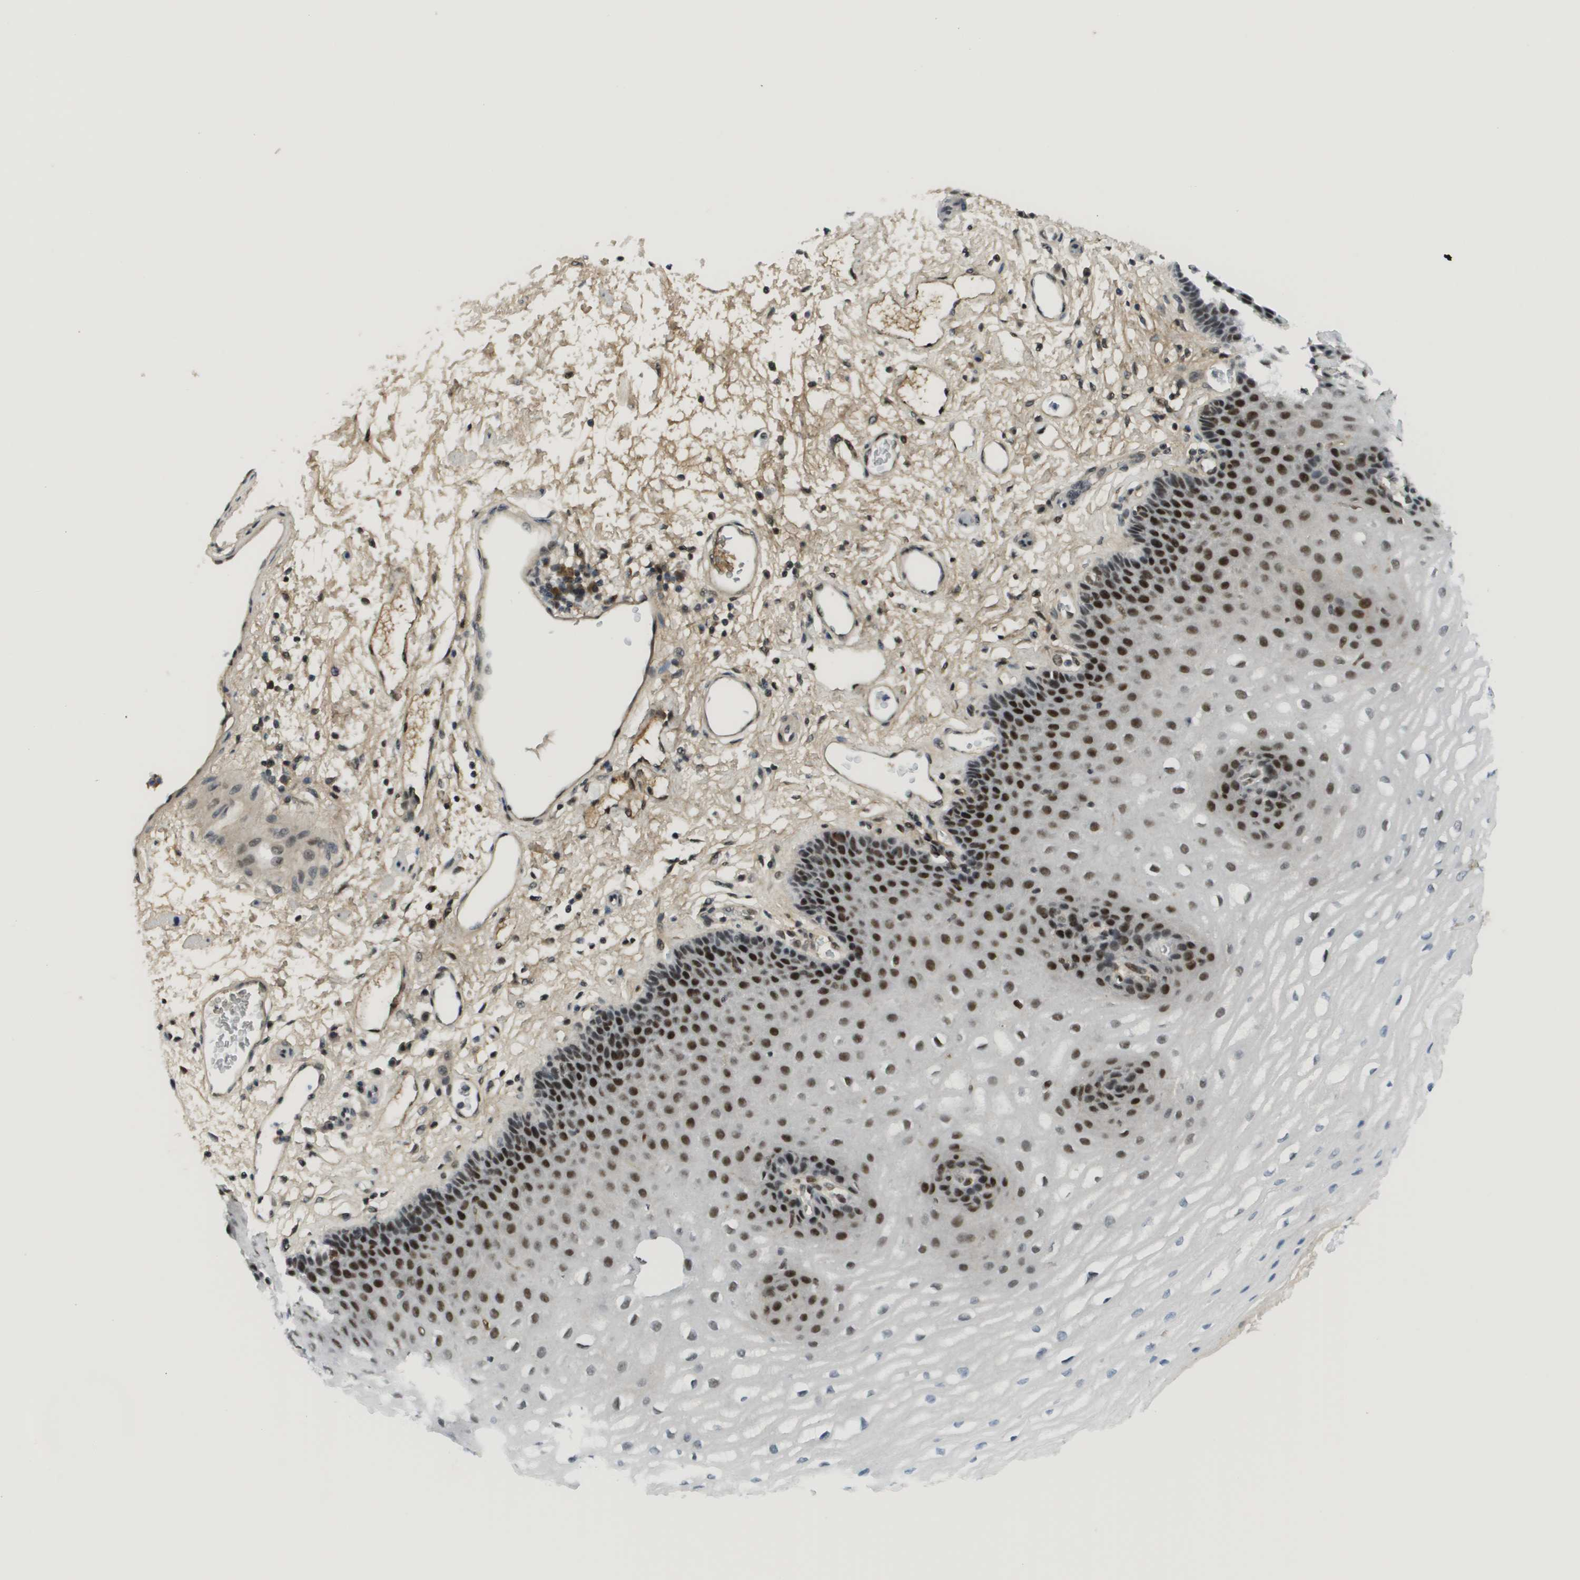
{"staining": {"intensity": "strong", "quantity": "25%-75%", "location": "nuclear"}, "tissue": "esophagus", "cell_type": "Squamous epithelial cells", "image_type": "normal", "snomed": [{"axis": "morphology", "description": "Normal tissue, NOS"}, {"axis": "topography", "description": "Esophagus"}], "caption": "Immunohistochemistry histopathology image of benign human esophagus stained for a protein (brown), which demonstrates high levels of strong nuclear expression in about 25%-75% of squamous epithelial cells.", "gene": "SMARCAD1", "patient": {"sex": "male", "age": 54}}